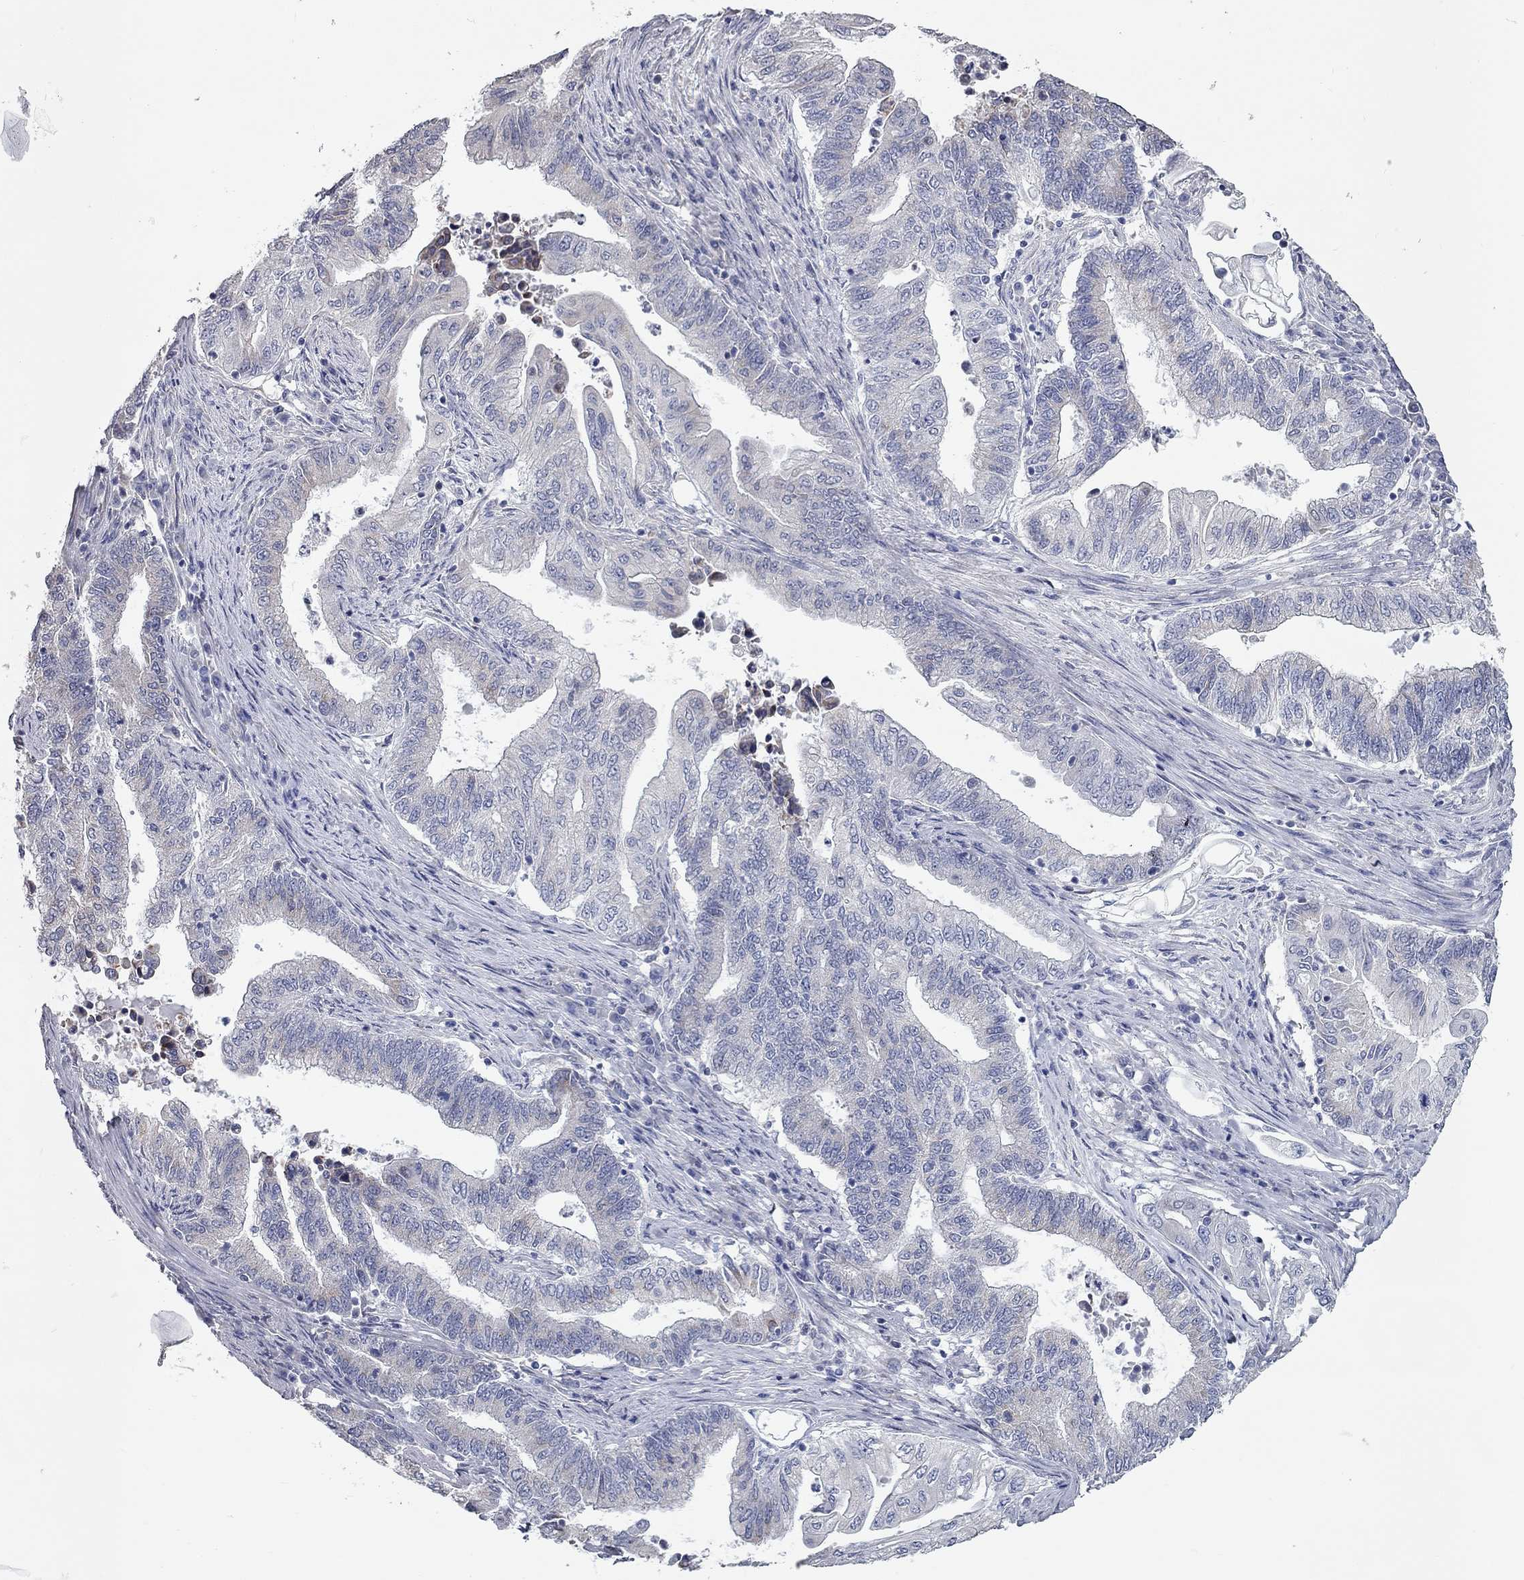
{"staining": {"intensity": "negative", "quantity": "none", "location": "none"}, "tissue": "endometrial cancer", "cell_type": "Tumor cells", "image_type": "cancer", "snomed": [{"axis": "morphology", "description": "Adenocarcinoma, NOS"}, {"axis": "topography", "description": "Uterus"}, {"axis": "topography", "description": "Endometrium"}], "caption": "Tumor cells are negative for protein expression in human endometrial adenocarcinoma.", "gene": "XAGE2", "patient": {"sex": "female", "age": 54}}